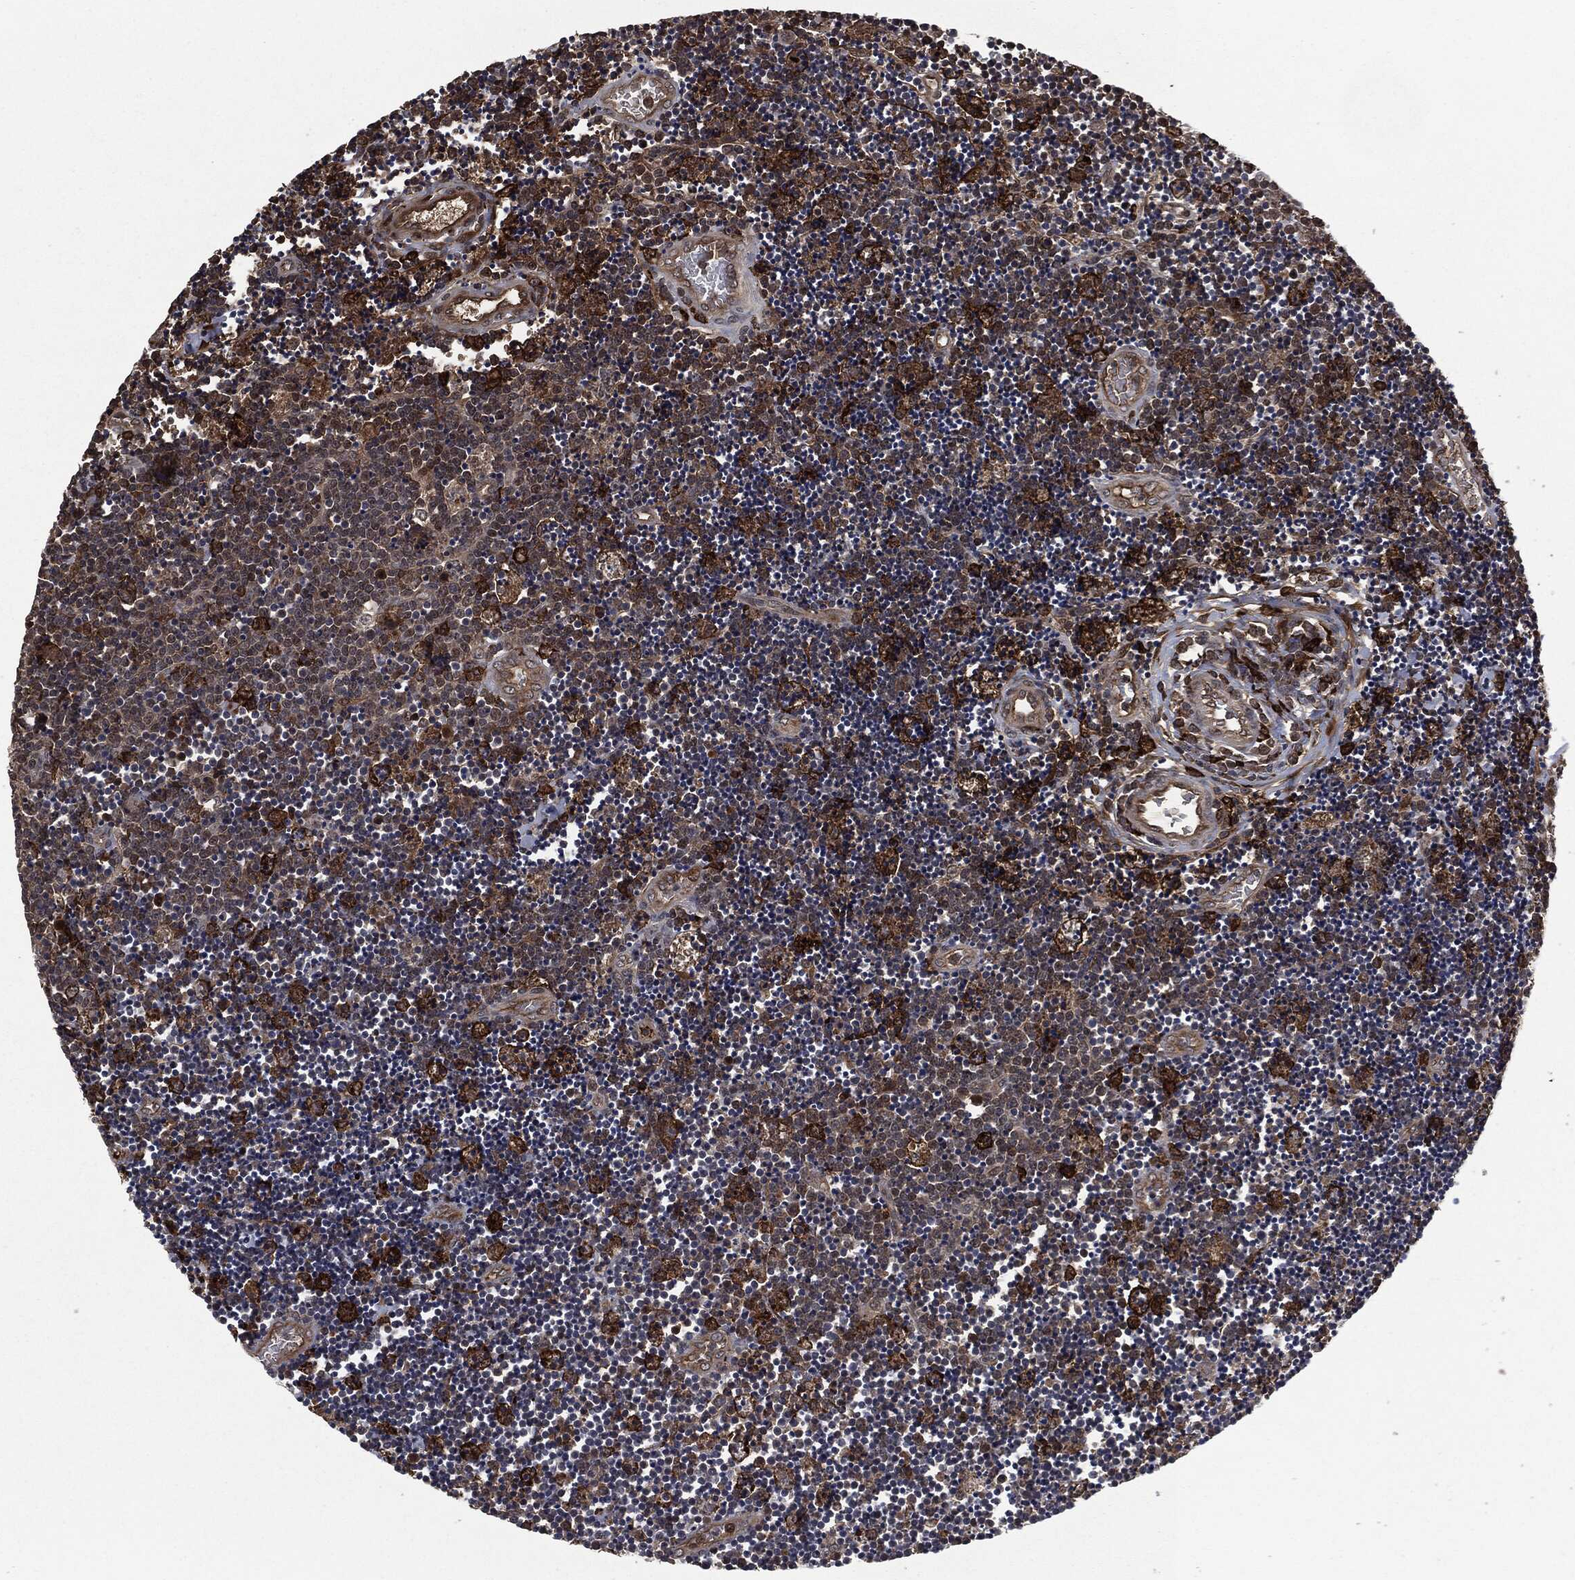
{"staining": {"intensity": "negative", "quantity": "none", "location": "none"}, "tissue": "lymphoma", "cell_type": "Tumor cells", "image_type": "cancer", "snomed": [{"axis": "morphology", "description": "Malignant lymphoma, non-Hodgkin's type, Low grade"}, {"axis": "topography", "description": "Brain"}], "caption": "This is an immunohistochemistry micrograph of malignant lymphoma, non-Hodgkin's type (low-grade). There is no expression in tumor cells.", "gene": "CRABP2", "patient": {"sex": "female", "age": 66}}